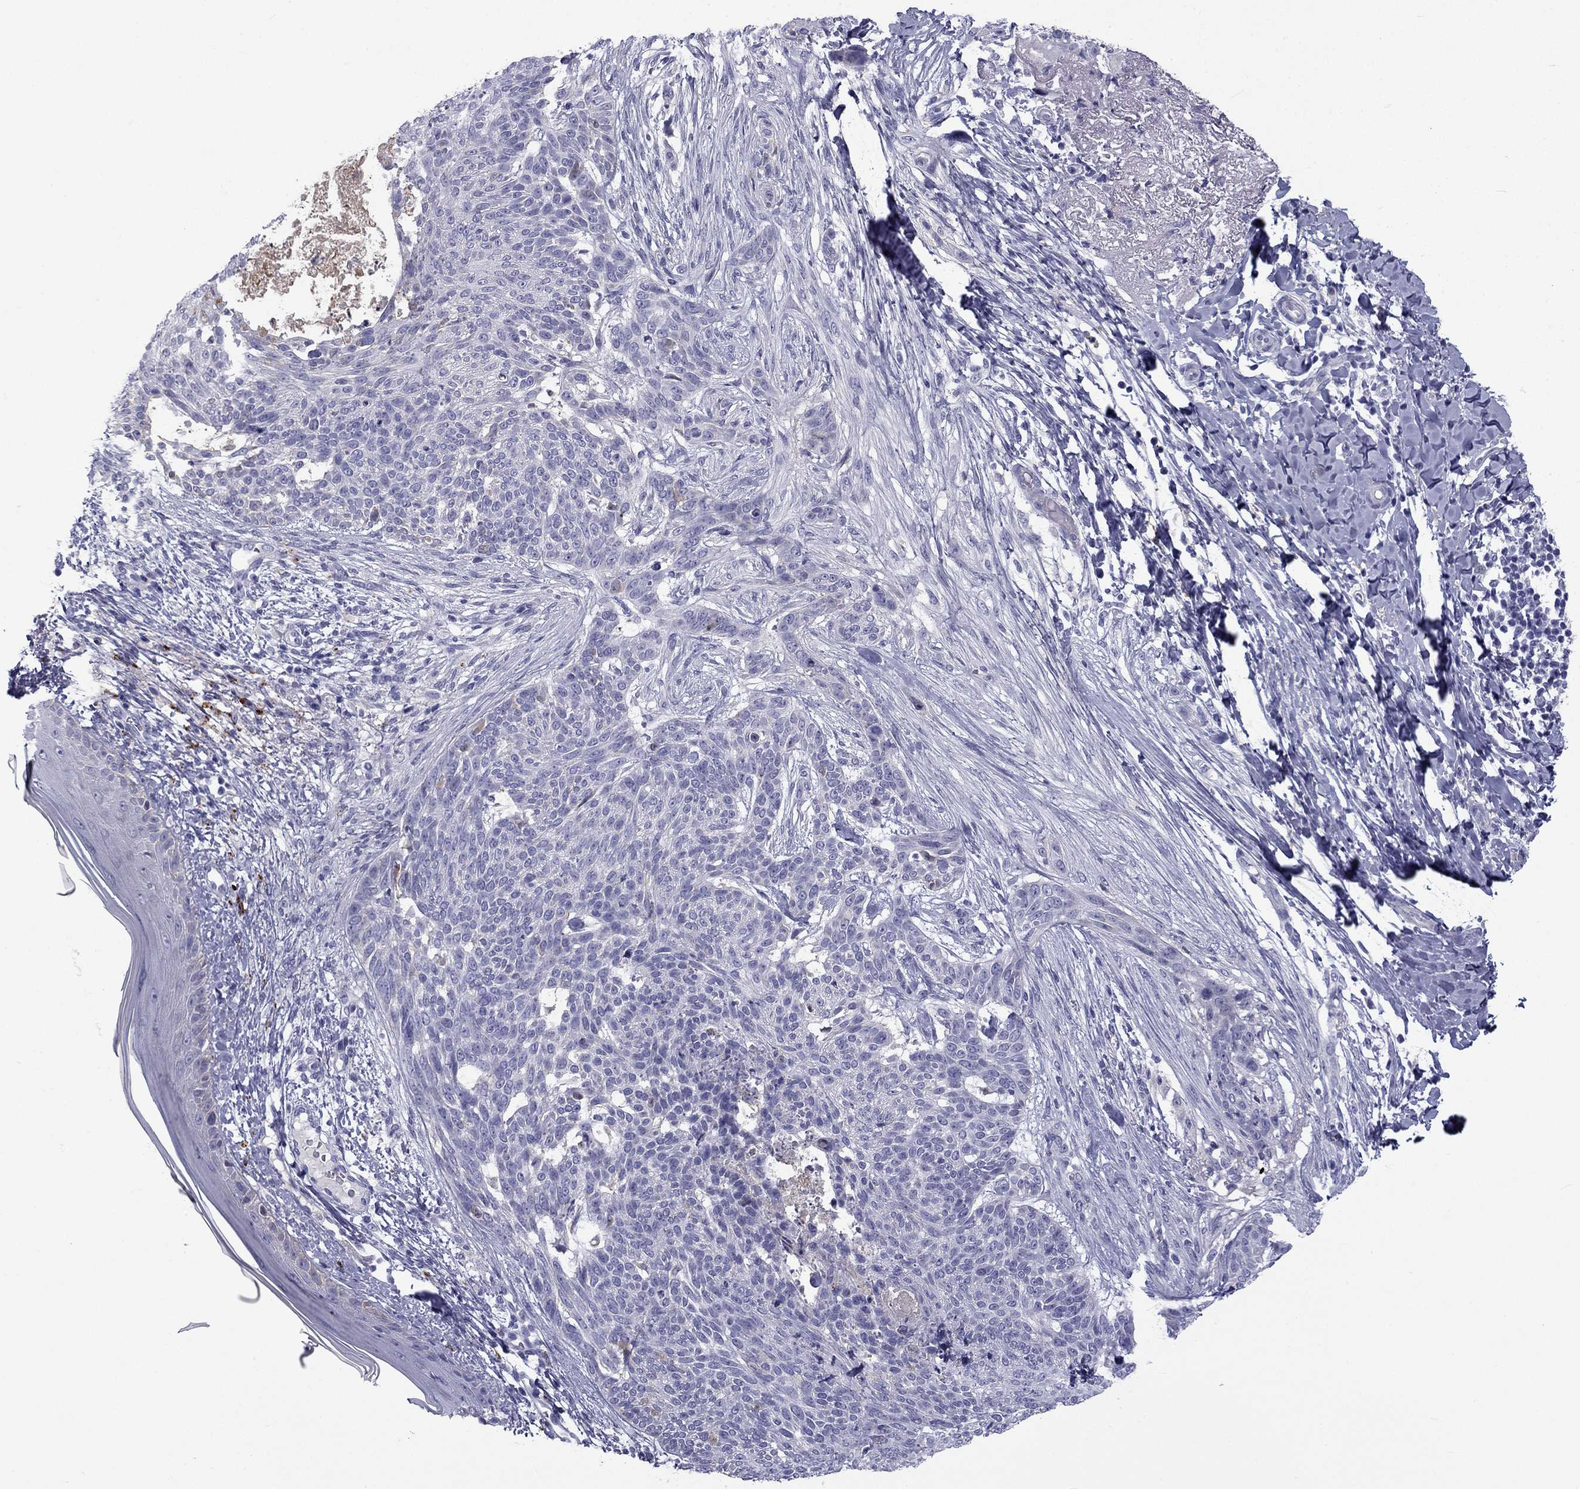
{"staining": {"intensity": "negative", "quantity": "none", "location": "none"}, "tissue": "skin cancer", "cell_type": "Tumor cells", "image_type": "cancer", "snomed": [{"axis": "morphology", "description": "Normal tissue, NOS"}, {"axis": "morphology", "description": "Basal cell carcinoma"}, {"axis": "topography", "description": "Skin"}], "caption": "There is no significant expression in tumor cells of skin cancer.", "gene": "CLPSL2", "patient": {"sex": "male", "age": 84}}